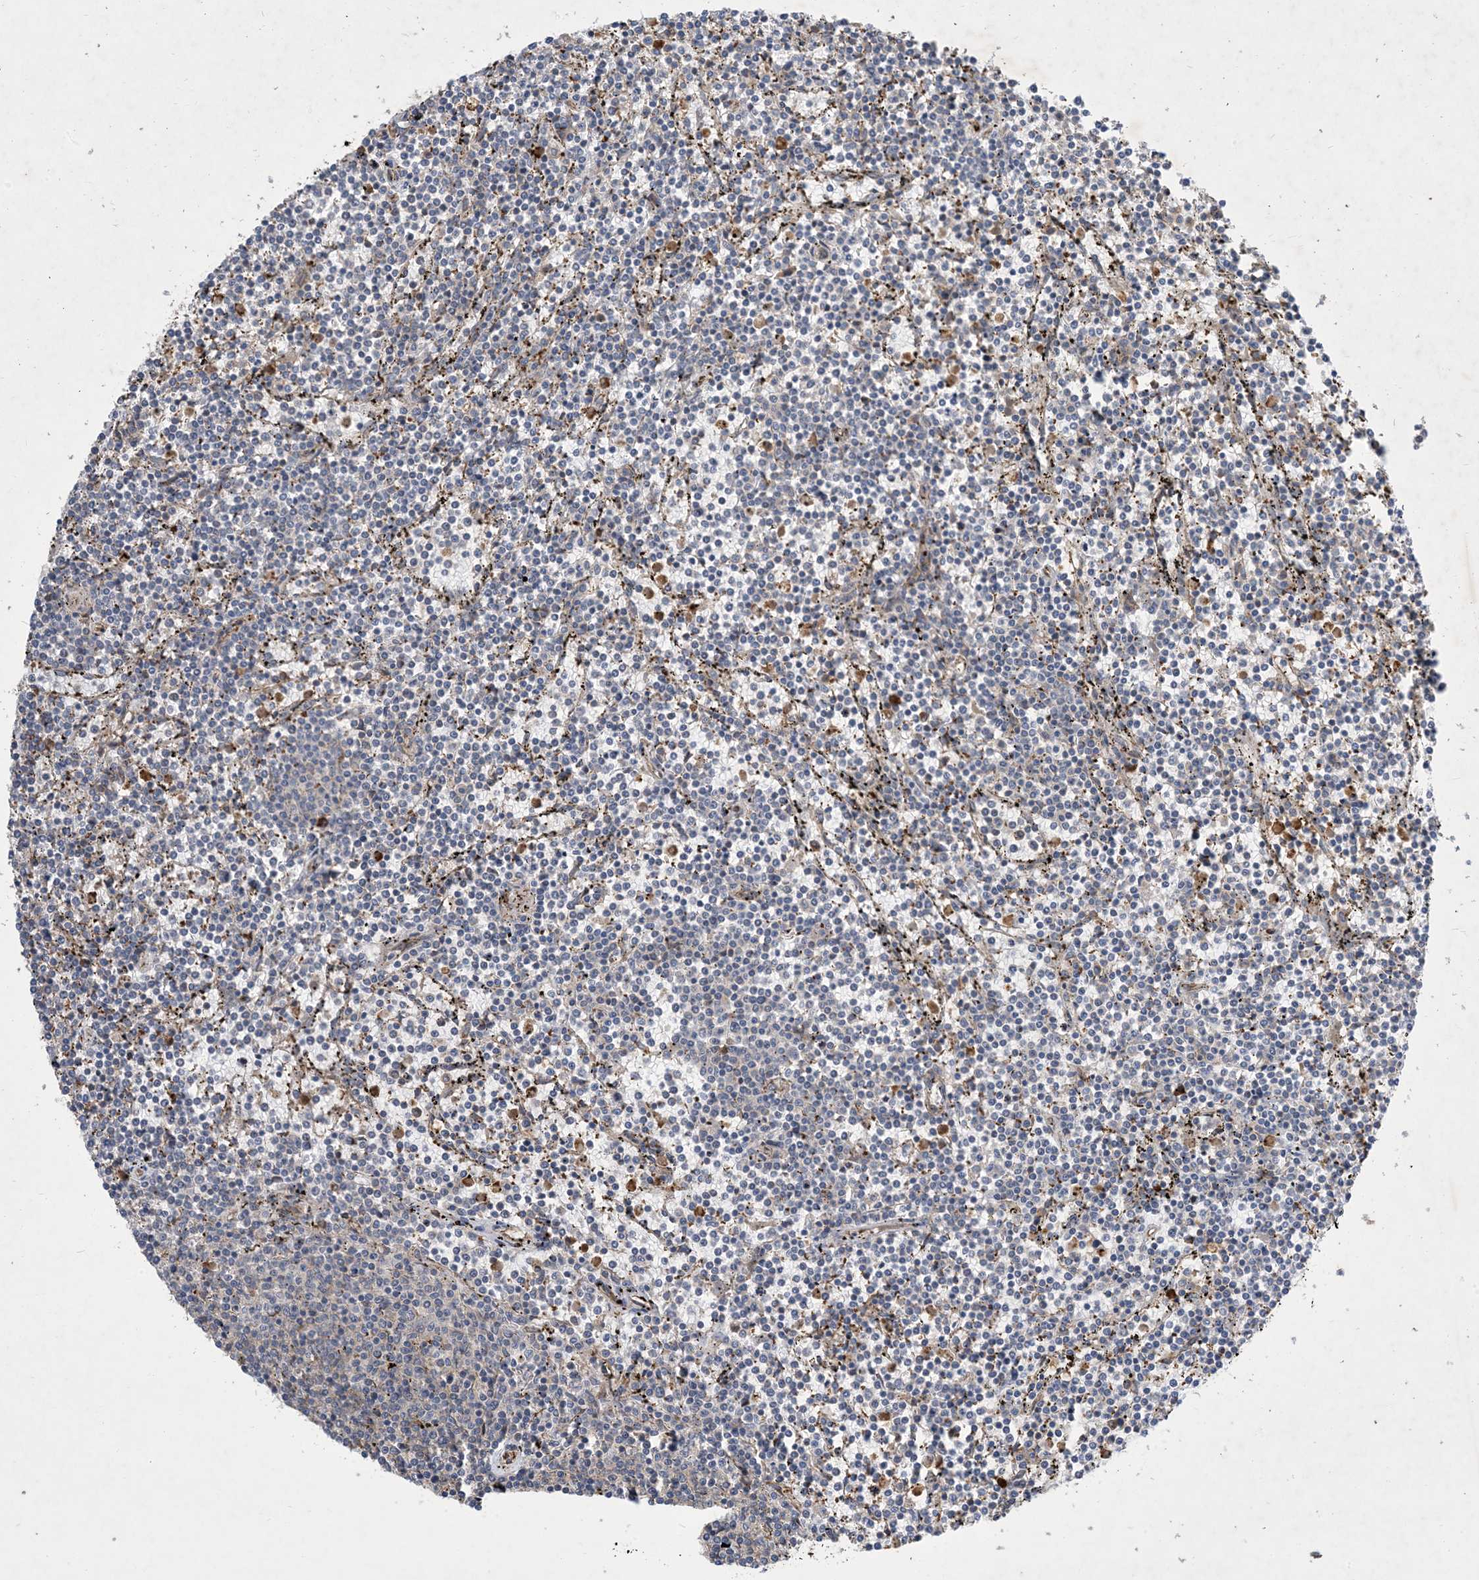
{"staining": {"intensity": "negative", "quantity": "none", "location": "none"}, "tissue": "lymphoma", "cell_type": "Tumor cells", "image_type": "cancer", "snomed": [{"axis": "morphology", "description": "Malignant lymphoma, non-Hodgkin's type, Low grade"}, {"axis": "topography", "description": "Spleen"}], "caption": "The histopathology image exhibits no staining of tumor cells in low-grade malignant lymphoma, non-Hodgkin's type.", "gene": "OTOP1", "patient": {"sex": "female", "age": 50}}